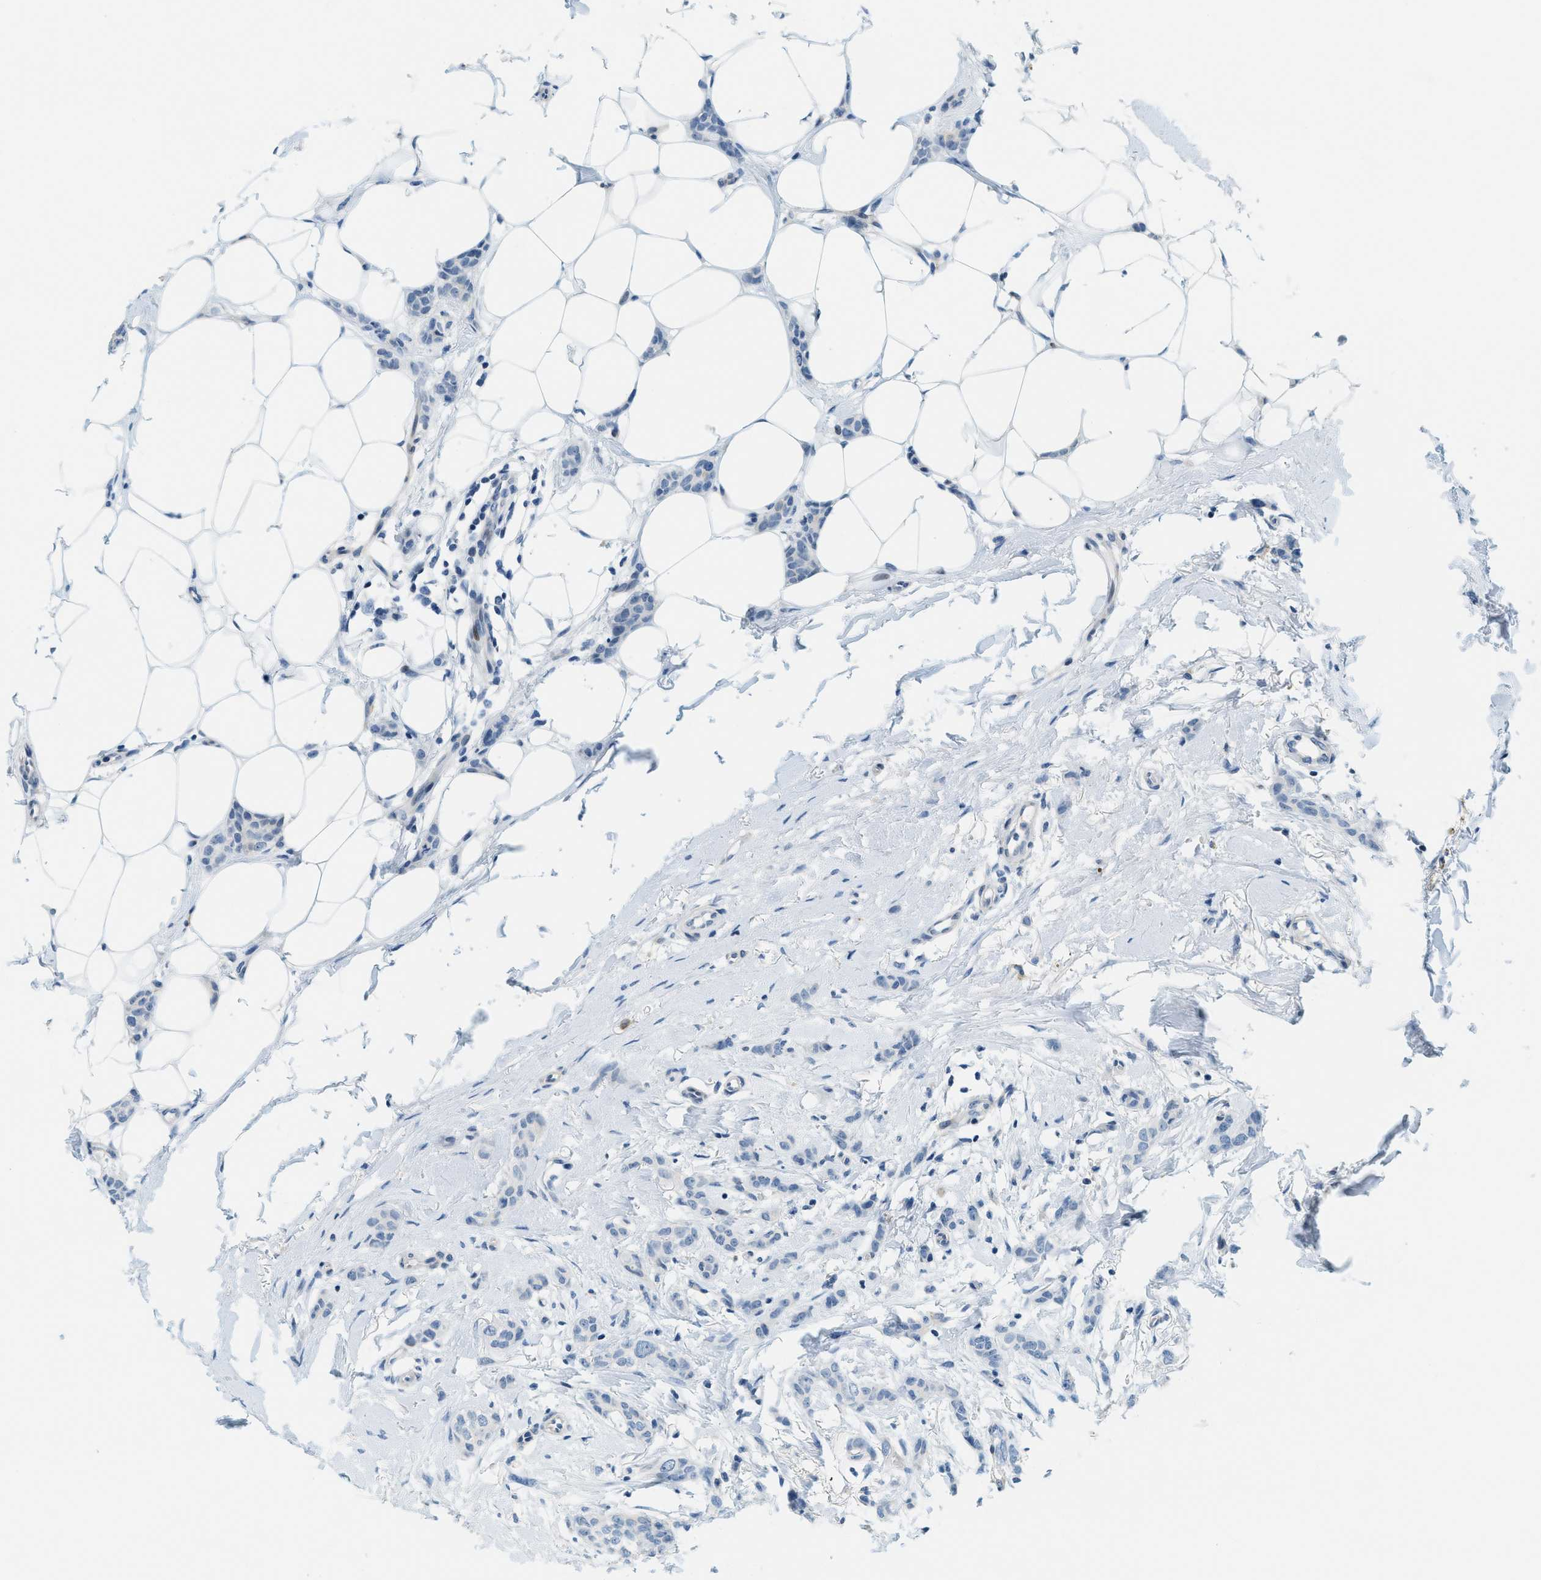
{"staining": {"intensity": "negative", "quantity": "none", "location": "none"}, "tissue": "breast cancer", "cell_type": "Tumor cells", "image_type": "cancer", "snomed": [{"axis": "morphology", "description": "Lobular carcinoma"}, {"axis": "topography", "description": "Skin"}, {"axis": "topography", "description": "Breast"}], "caption": "High power microscopy image of an immunohistochemistry image of breast lobular carcinoma, revealing no significant staining in tumor cells.", "gene": "CYP4X1", "patient": {"sex": "female", "age": 46}}